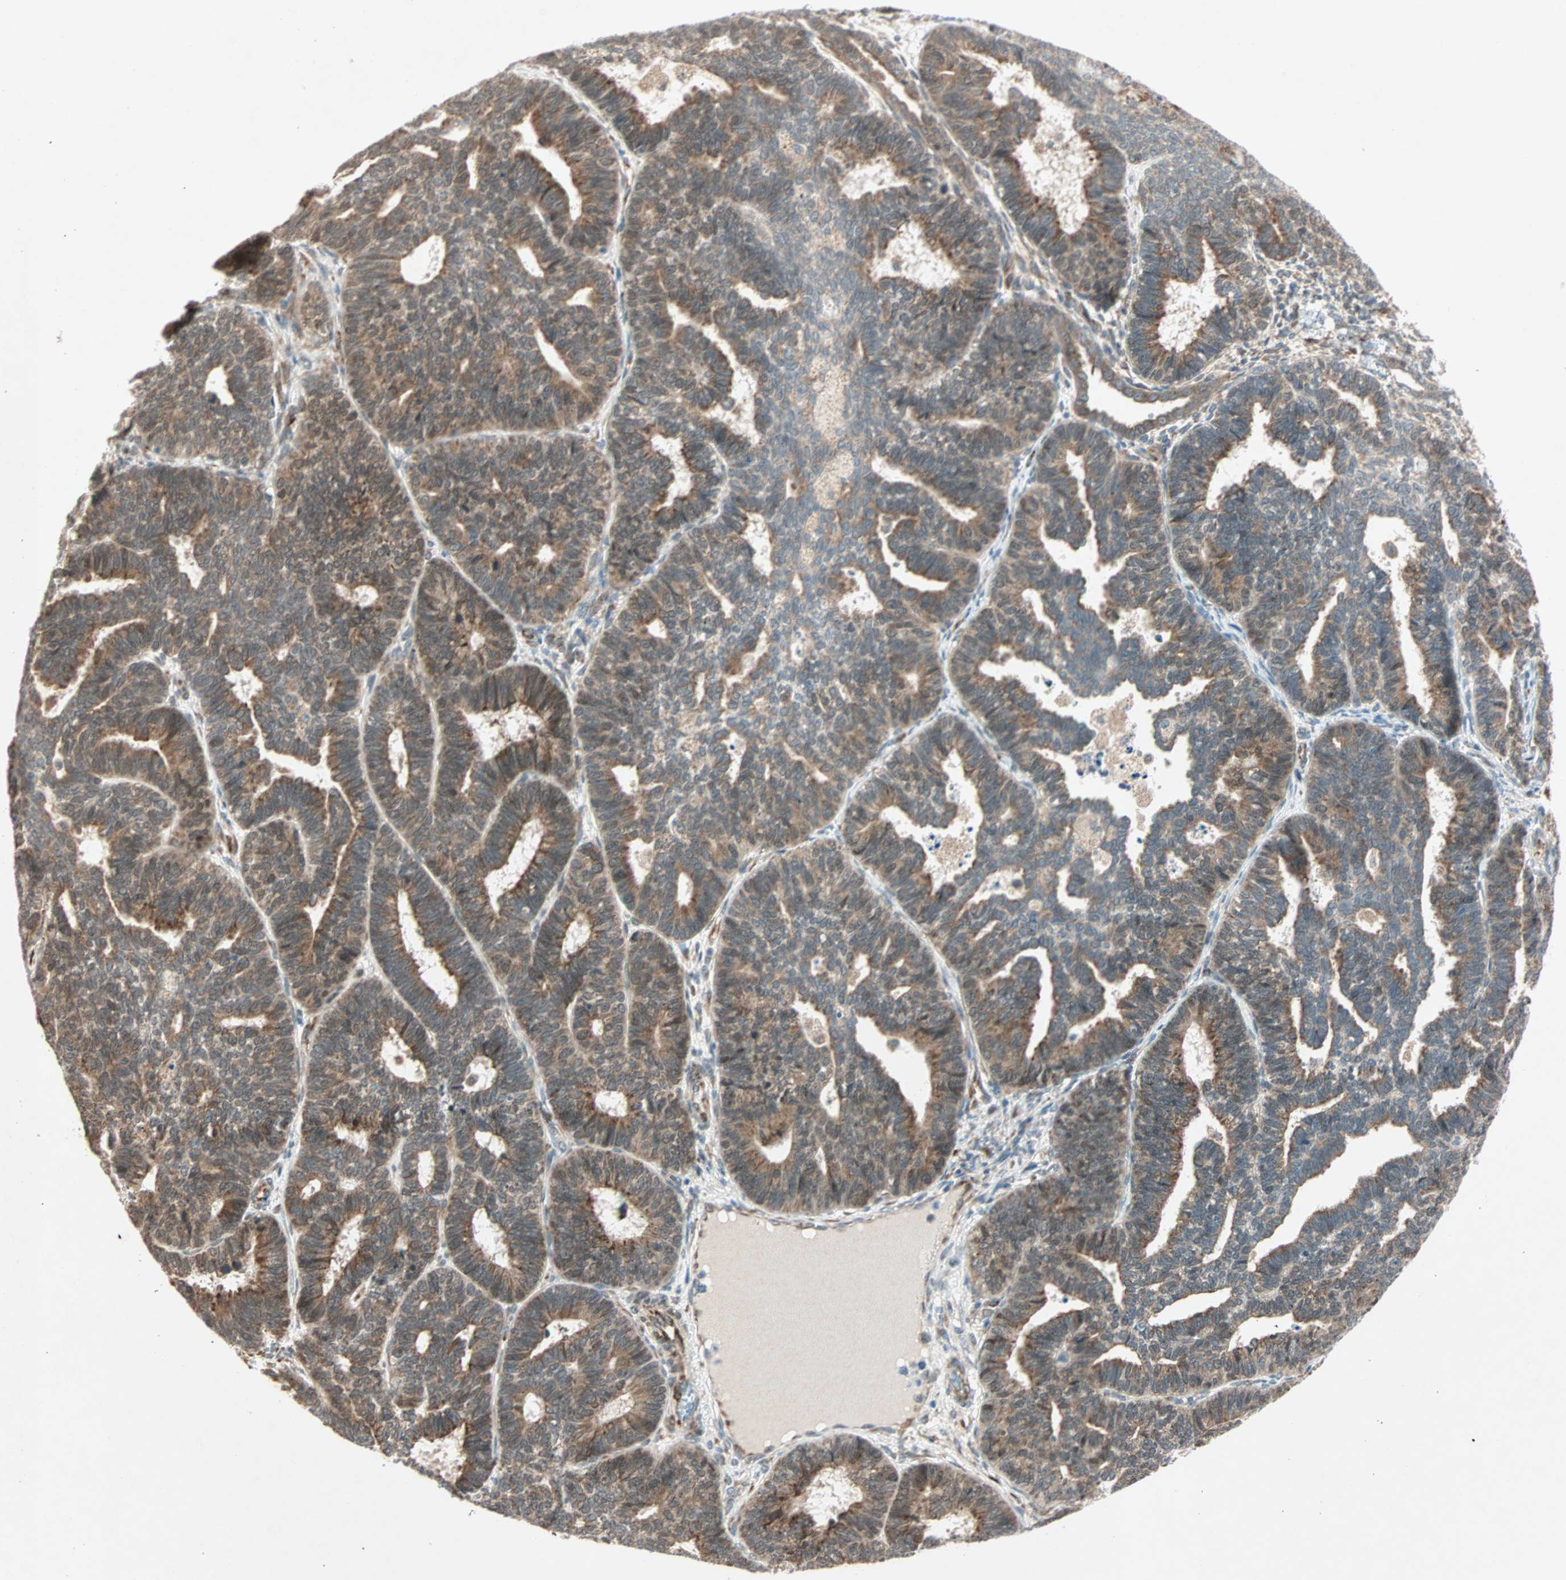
{"staining": {"intensity": "strong", "quantity": ">75%", "location": "cytoplasmic/membranous"}, "tissue": "endometrial cancer", "cell_type": "Tumor cells", "image_type": "cancer", "snomed": [{"axis": "morphology", "description": "Adenocarcinoma, NOS"}, {"axis": "topography", "description": "Endometrium"}], "caption": "Tumor cells show strong cytoplasmic/membranous positivity in about >75% of cells in adenocarcinoma (endometrial). Nuclei are stained in blue.", "gene": "ZNF37A", "patient": {"sex": "female", "age": 70}}